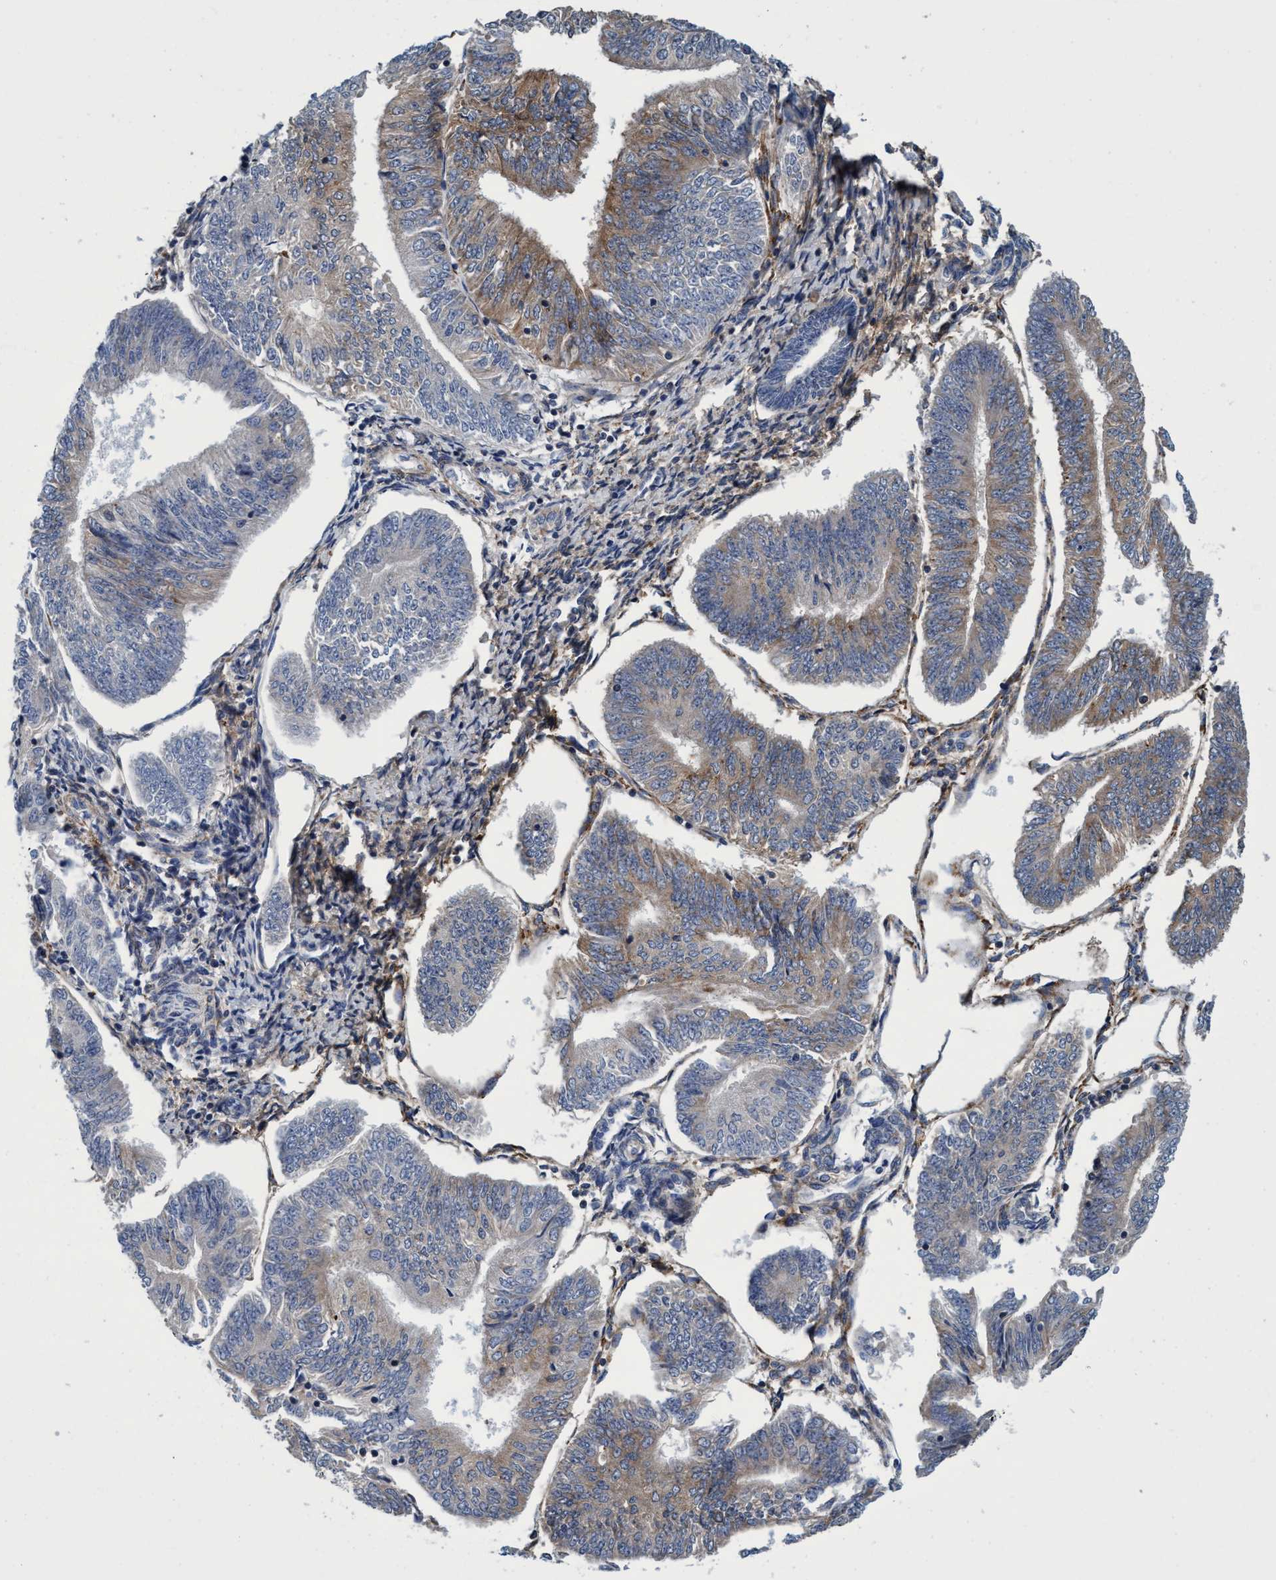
{"staining": {"intensity": "moderate", "quantity": "<25%", "location": "cytoplasmic/membranous"}, "tissue": "endometrial cancer", "cell_type": "Tumor cells", "image_type": "cancer", "snomed": [{"axis": "morphology", "description": "Adenocarcinoma, NOS"}, {"axis": "topography", "description": "Endometrium"}], "caption": "This histopathology image reveals immunohistochemistry (IHC) staining of human endometrial cancer (adenocarcinoma), with low moderate cytoplasmic/membranous positivity in about <25% of tumor cells.", "gene": "CALCOCO2", "patient": {"sex": "female", "age": 58}}